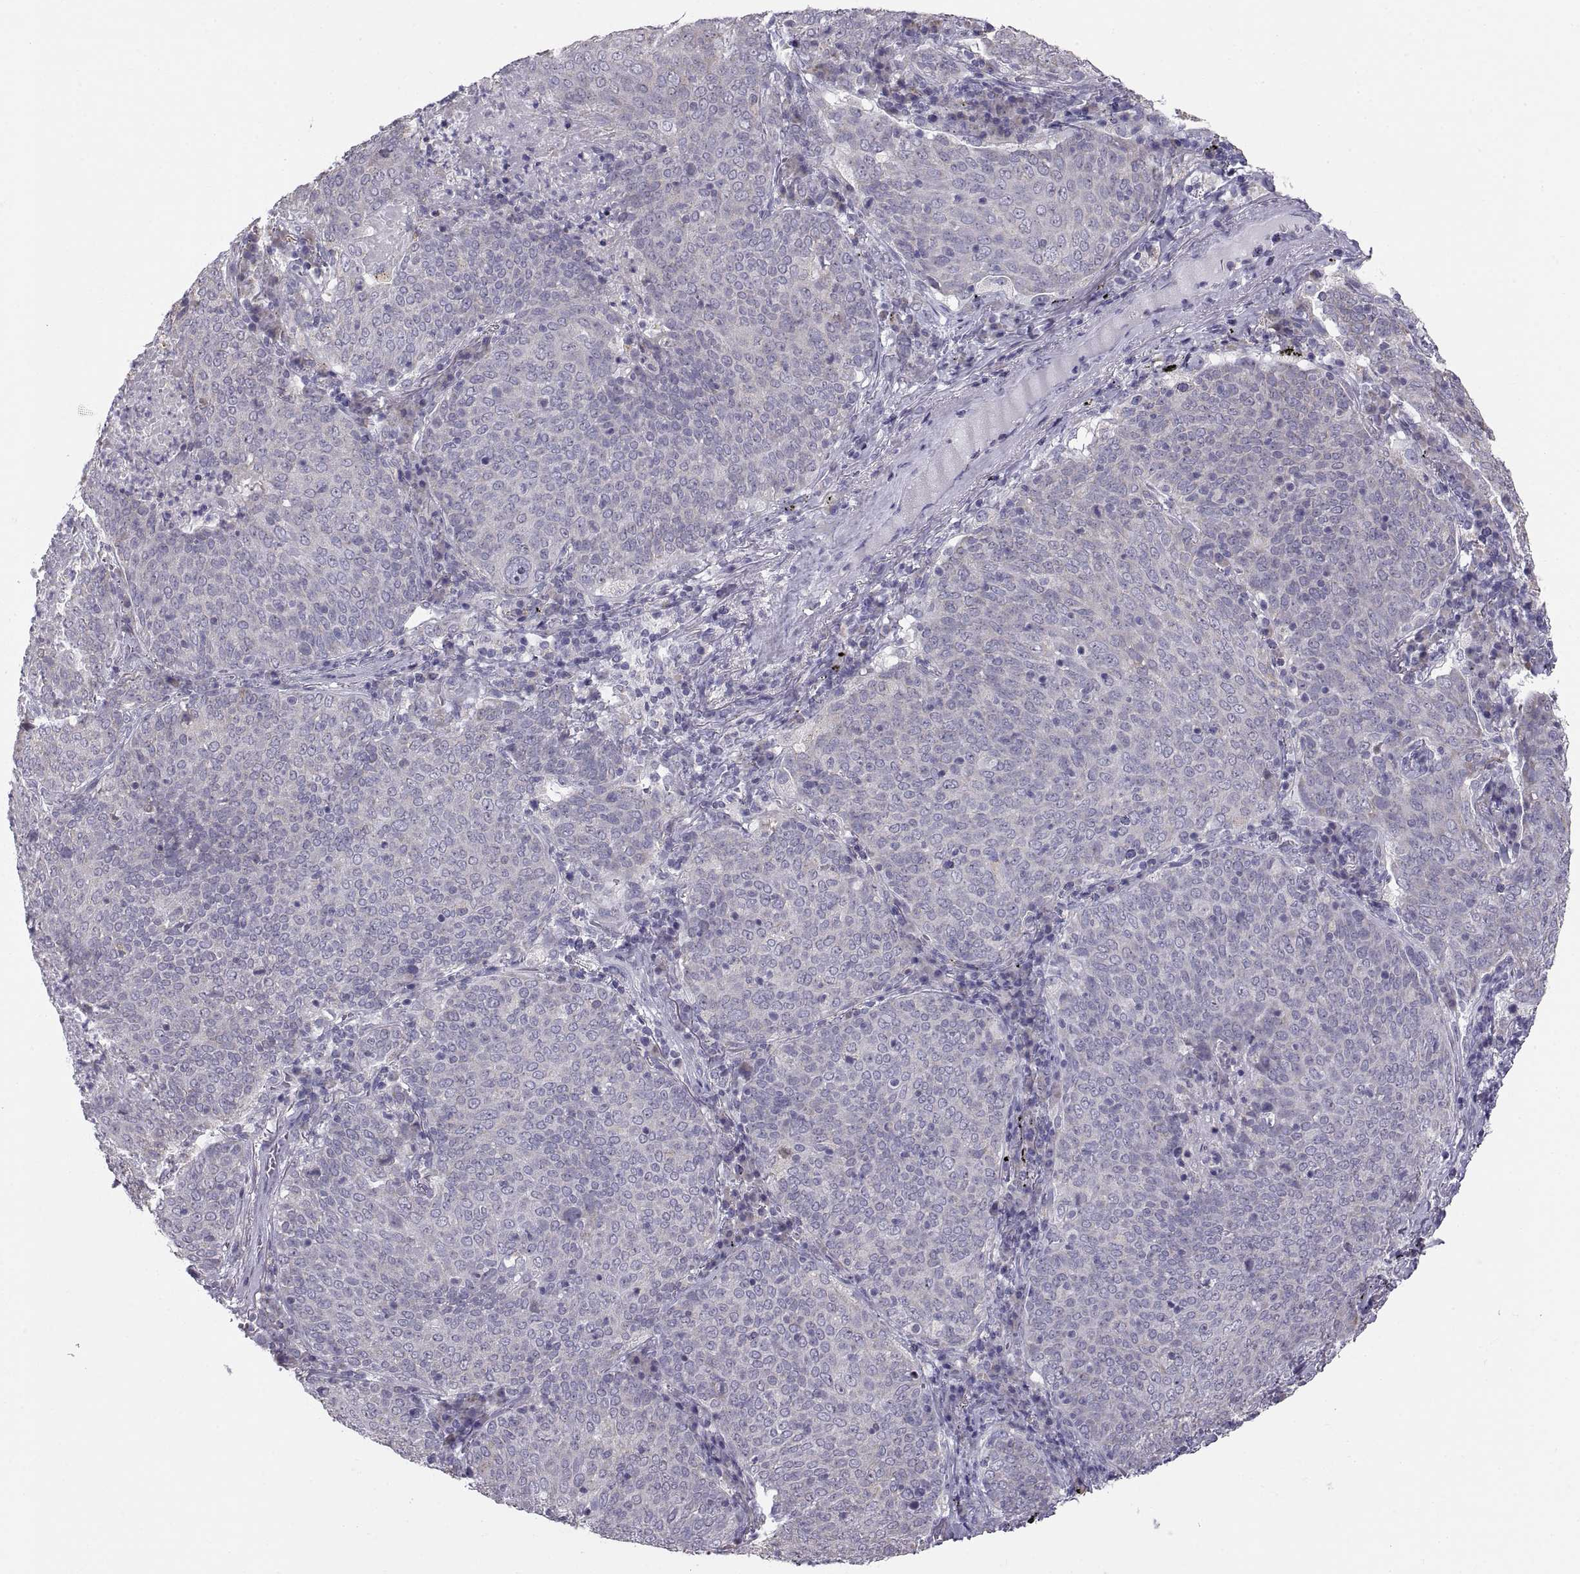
{"staining": {"intensity": "negative", "quantity": "none", "location": "none"}, "tissue": "lung cancer", "cell_type": "Tumor cells", "image_type": "cancer", "snomed": [{"axis": "morphology", "description": "Squamous cell carcinoma, NOS"}, {"axis": "topography", "description": "Lung"}], "caption": "DAB immunohistochemical staining of human lung squamous cell carcinoma shows no significant expression in tumor cells.", "gene": "TNNC1", "patient": {"sex": "male", "age": 82}}